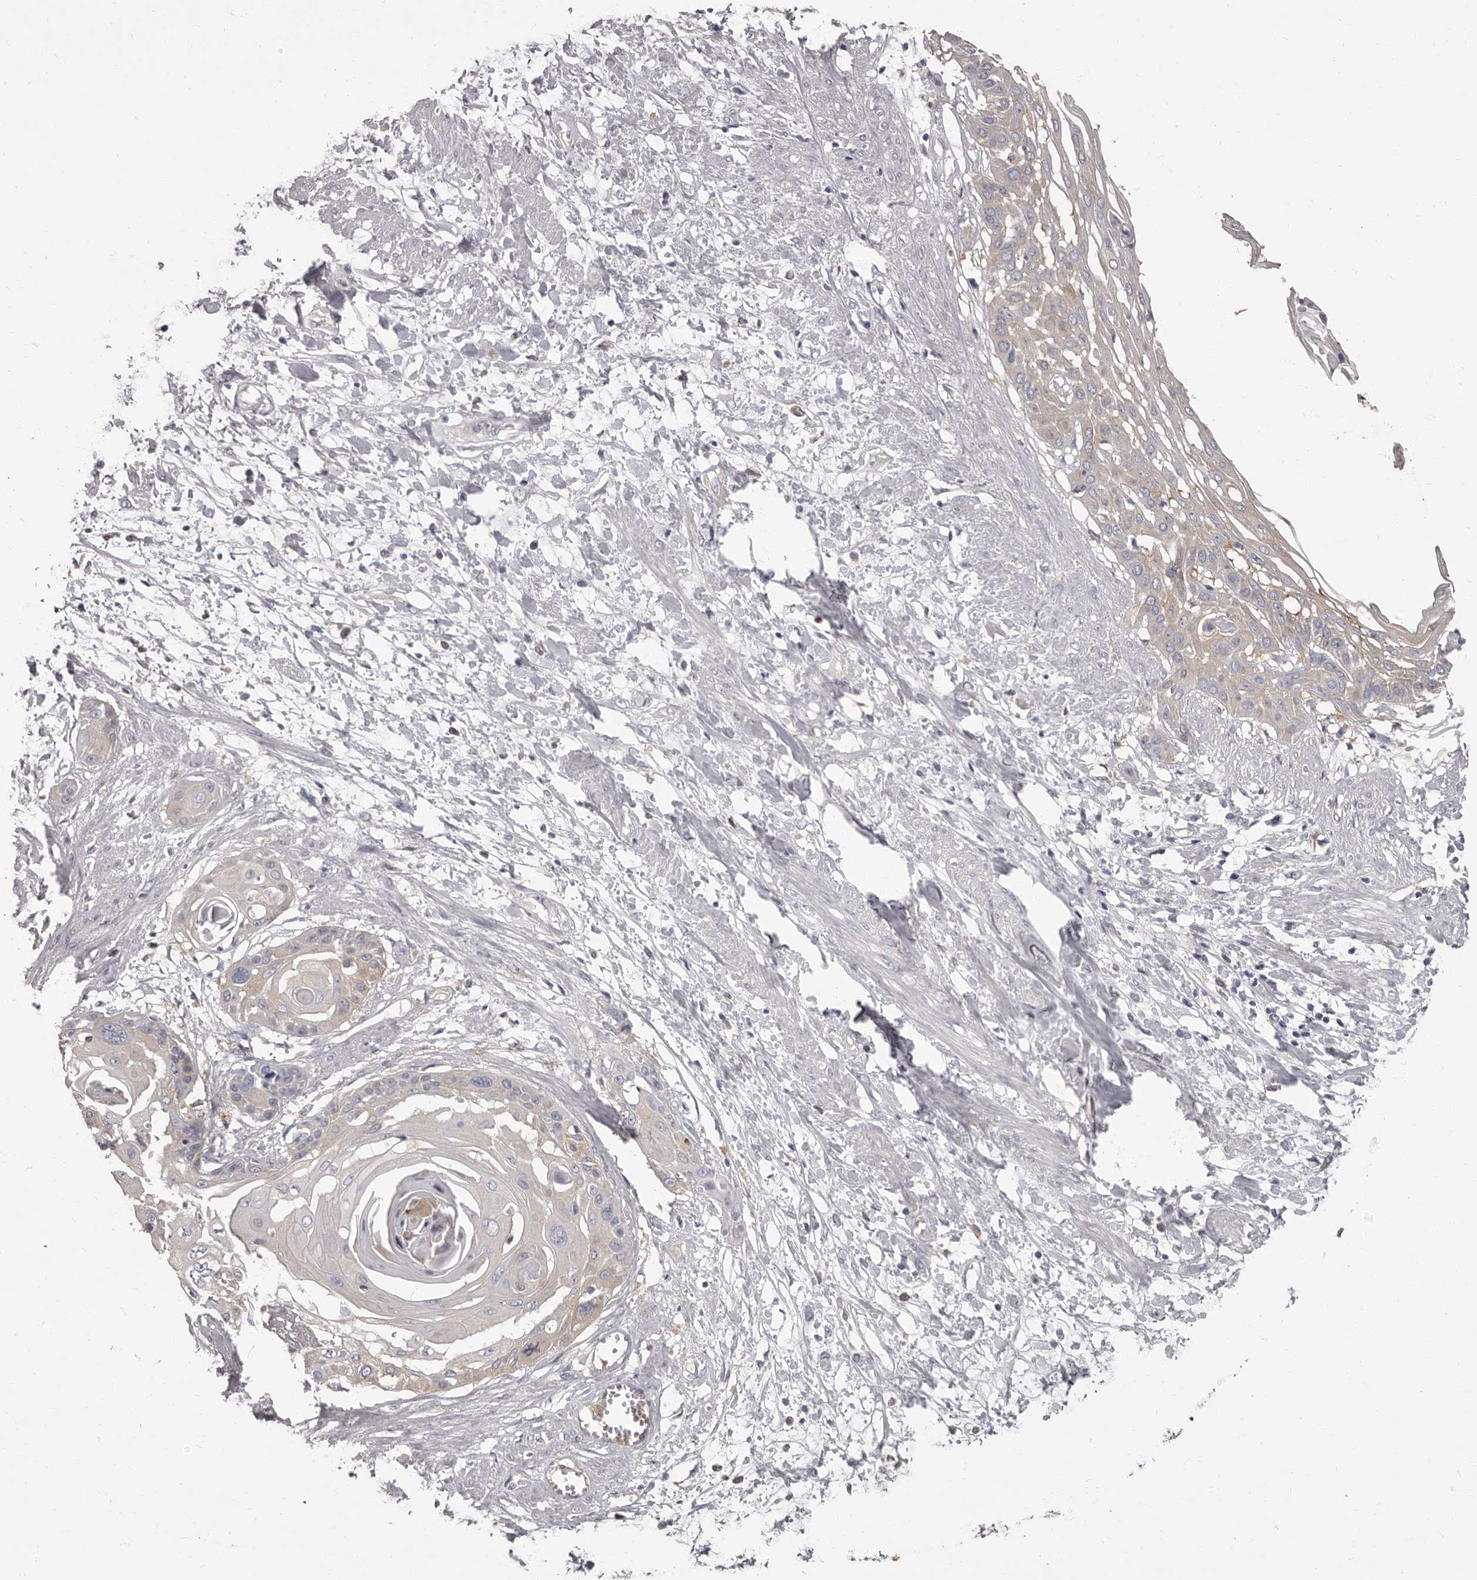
{"staining": {"intensity": "weak", "quantity": "<25%", "location": "cytoplasmic/membranous"}, "tissue": "cervical cancer", "cell_type": "Tumor cells", "image_type": "cancer", "snomed": [{"axis": "morphology", "description": "Squamous cell carcinoma, NOS"}, {"axis": "topography", "description": "Cervix"}], "caption": "High magnification brightfield microscopy of cervical cancer stained with DAB (brown) and counterstained with hematoxylin (blue): tumor cells show no significant expression.", "gene": "APEH", "patient": {"sex": "female", "age": 57}}